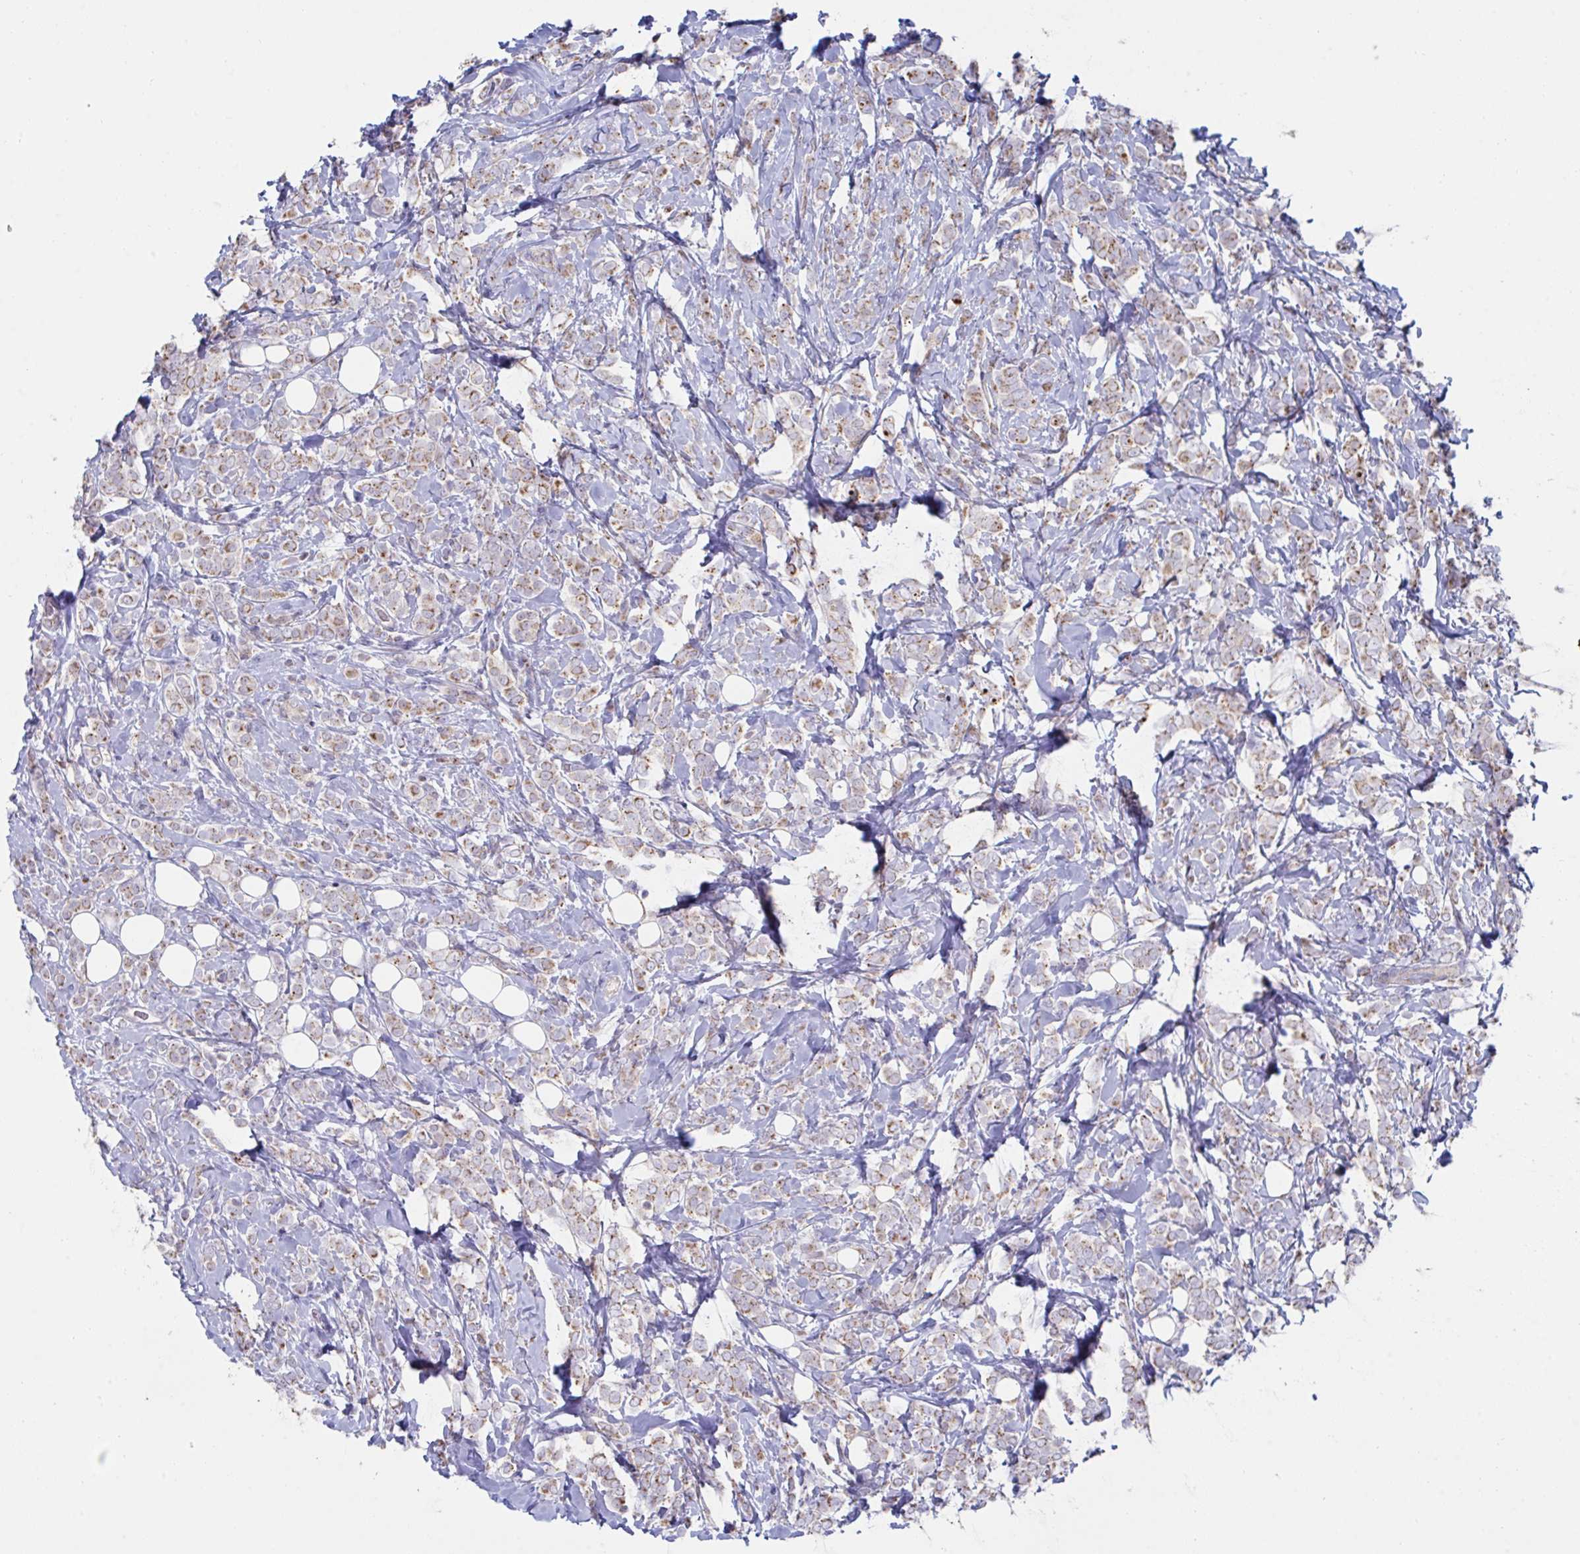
{"staining": {"intensity": "moderate", "quantity": ">75%", "location": "cytoplasmic/membranous"}, "tissue": "breast cancer", "cell_type": "Tumor cells", "image_type": "cancer", "snomed": [{"axis": "morphology", "description": "Lobular carcinoma"}, {"axis": "topography", "description": "Breast"}], "caption": "Breast lobular carcinoma tissue reveals moderate cytoplasmic/membranous positivity in about >75% of tumor cells, visualized by immunohistochemistry.", "gene": "NDUFA7", "patient": {"sex": "female", "age": 49}}